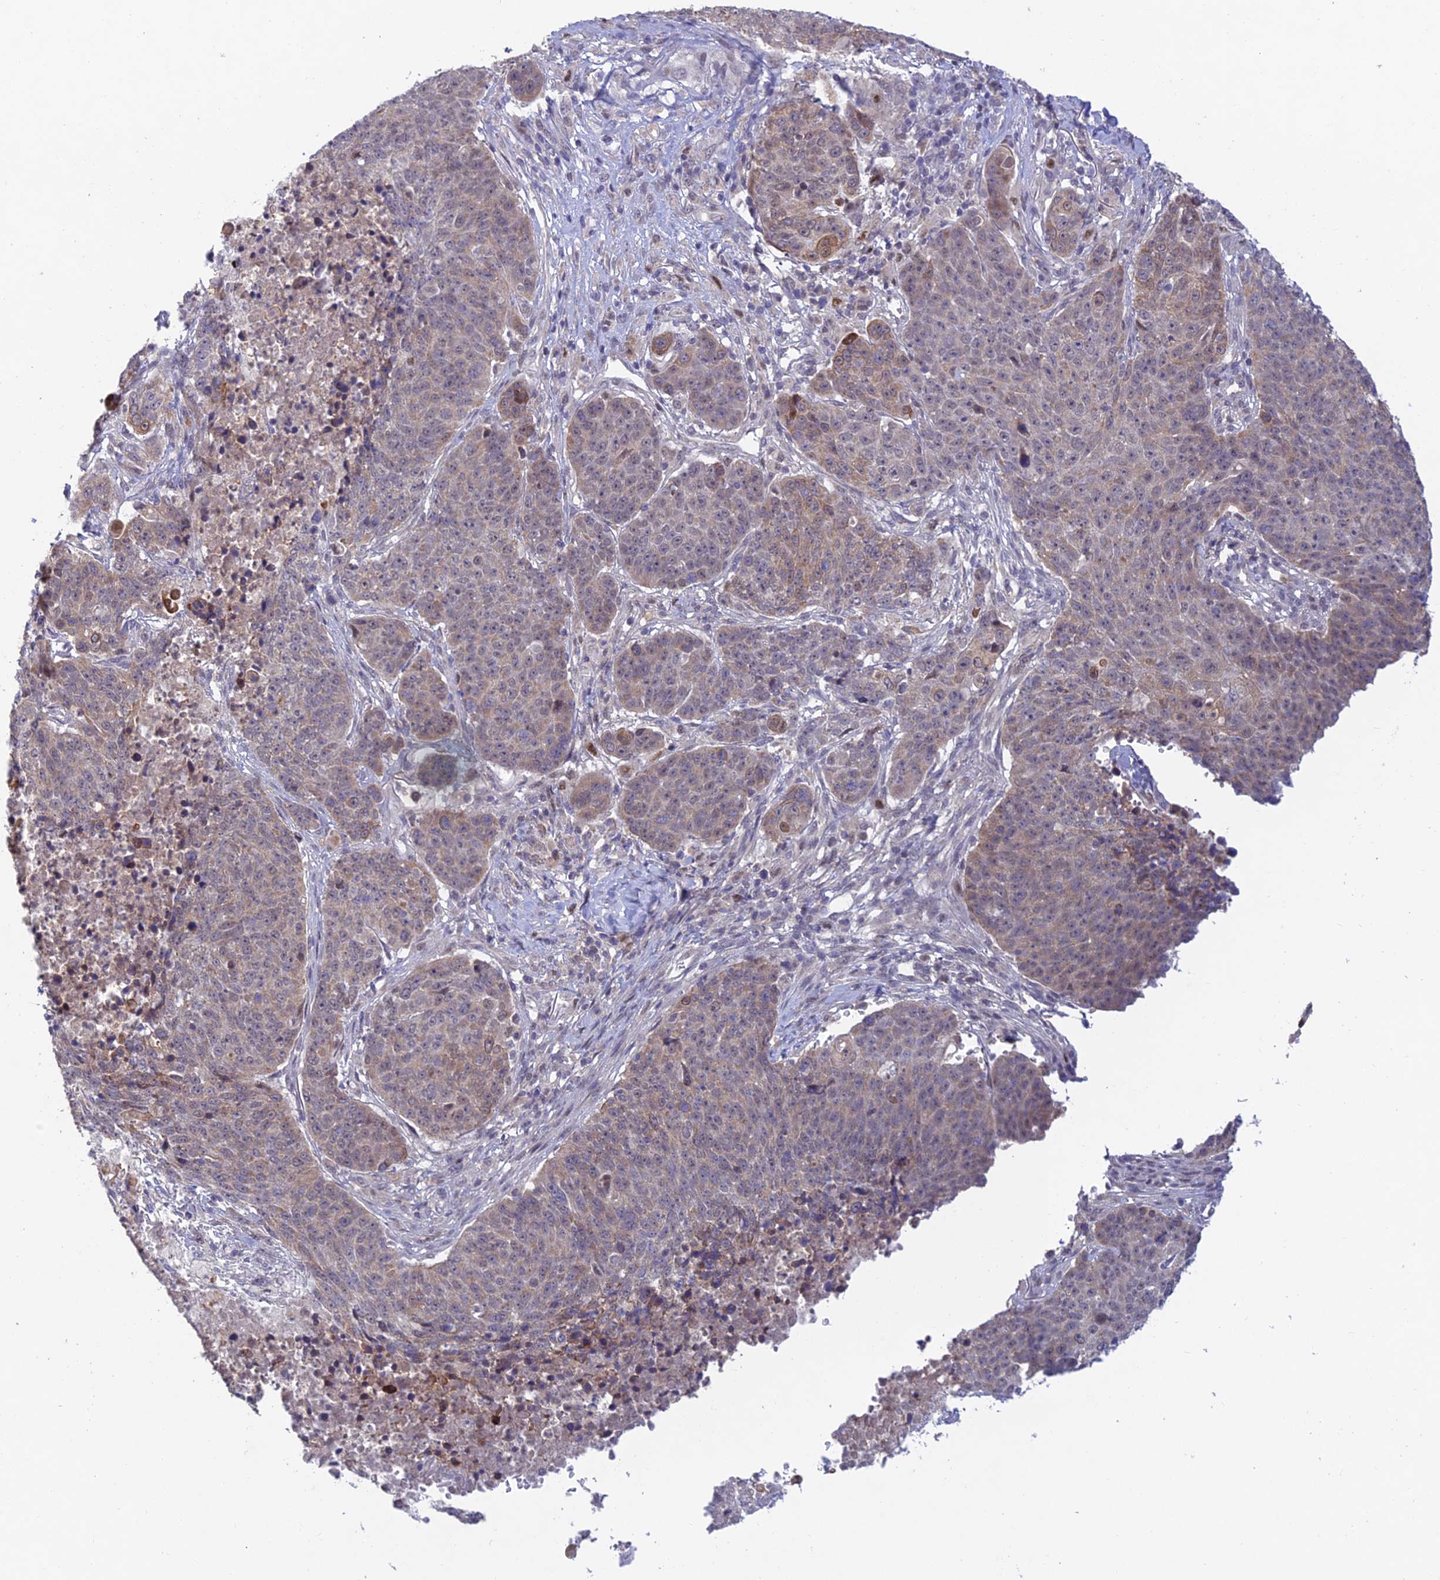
{"staining": {"intensity": "moderate", "quantity": "<25%", "location": "cytoplasmic/membranous"}, "tissue": "lung cancer", "cell_type": "Tumor cells", "image_type": "cancer", "snomed": [{"axis": "morphology", "description": "Normal tissue, NOS"}, {"axis": "morphology", "description": "Squamous cell carcinoma, NOS"}, {"axis": "topography", "description": "Lymph node"}, {"axis": "topography", "description": "Lung"}], "caption": "Immunohistochemical staining of squamous cell carcinoma (lung) displays moderate cytoplasmic/membranous protein expression in about <25% of tumor cells.", "gene": "FASTKD5", "patient": {"sex": "male", "age": 66}}